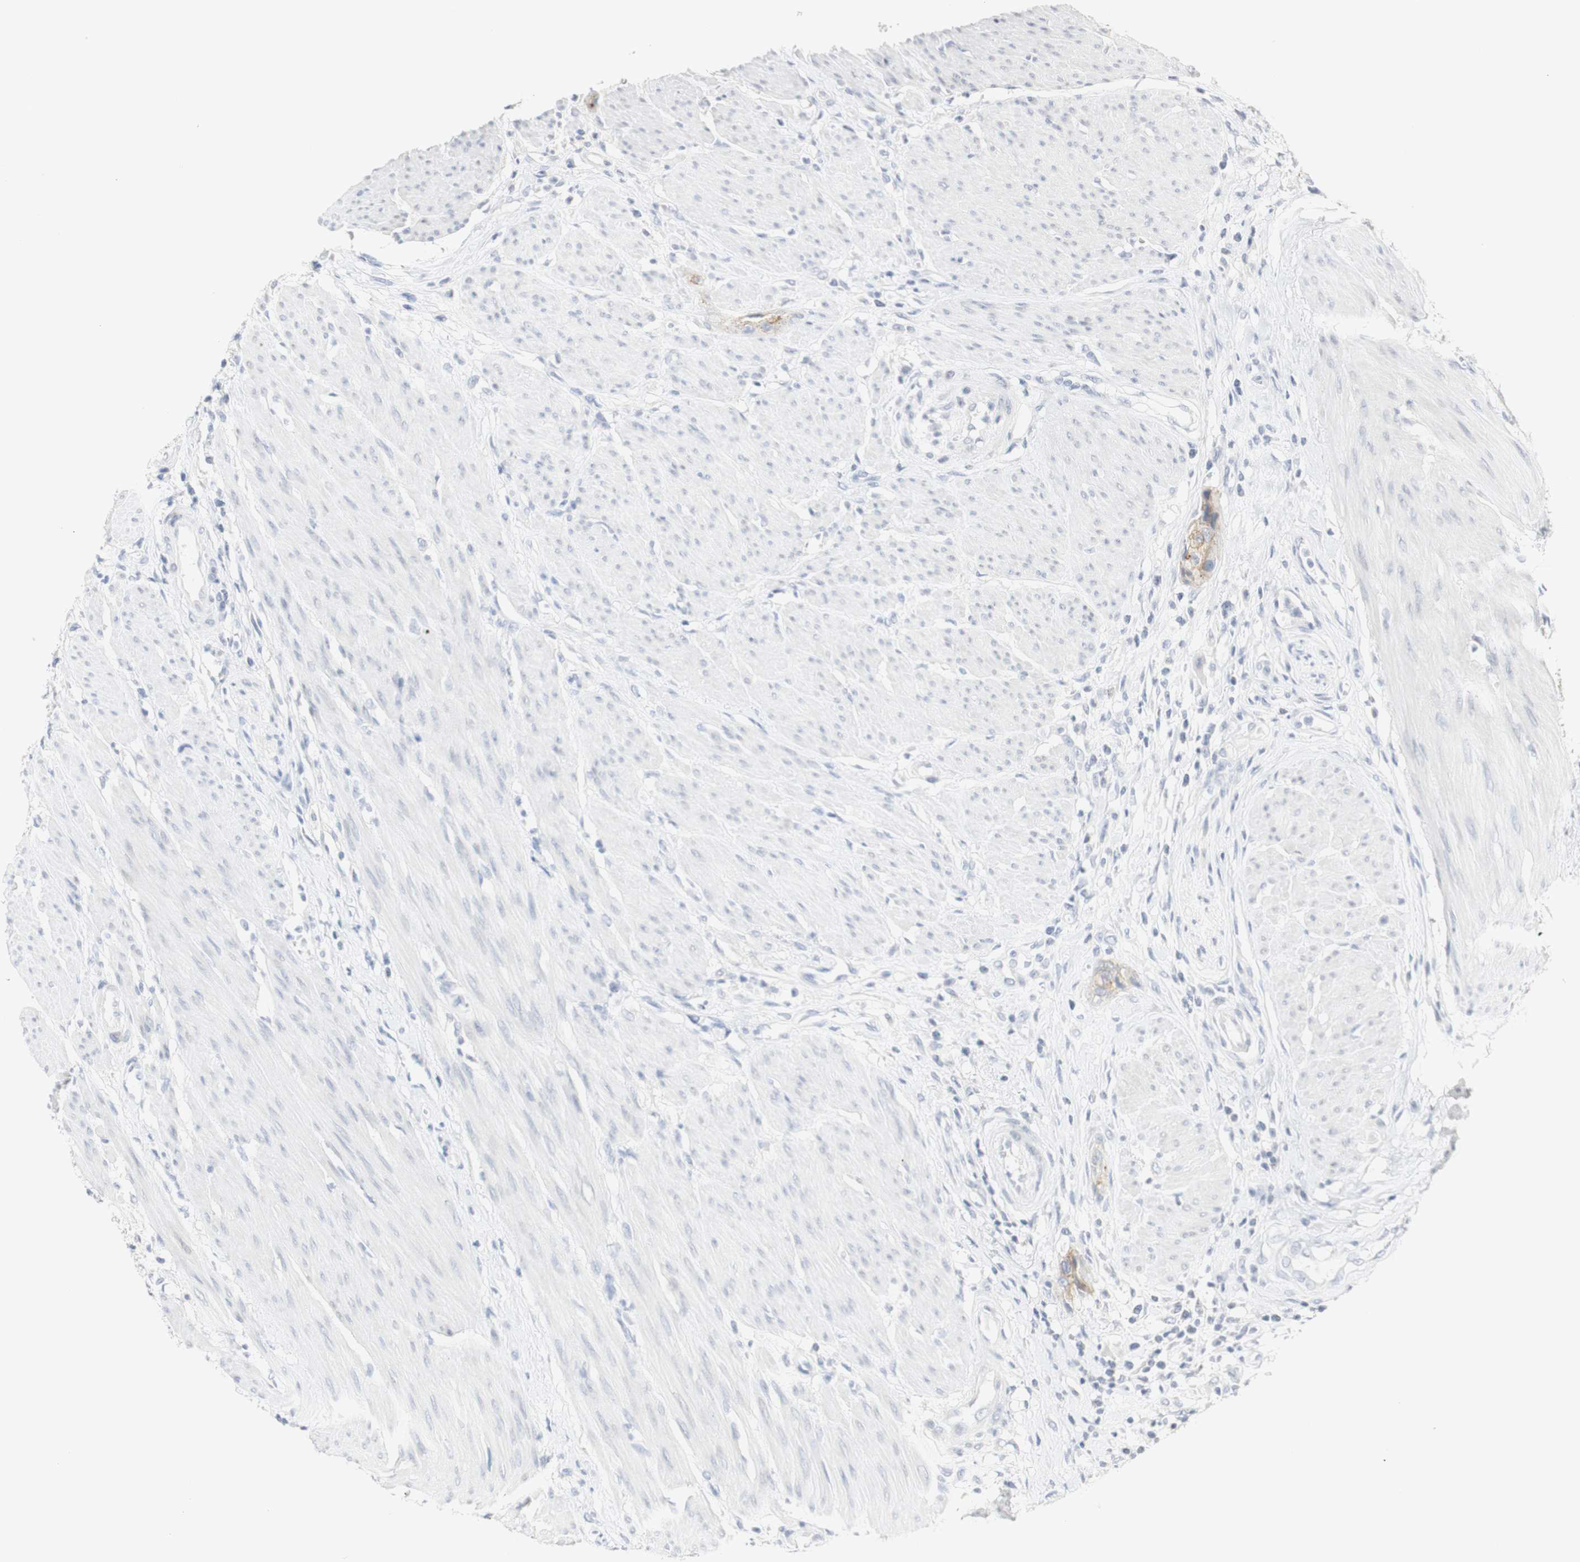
{"staining": {"intensity": "moderate", "quantity": "25%-75%", "location": "cytoplasmic/membranous"}, "tissue": "urothelial cancer", "cell_type": "Tumor cells", "image_type": "cancer", "snomed": [{"axis": "morphology", "description": "Urothelial carcinoma, High grade"}, {"axis": "topography", "description": "Urinary bladder"}], "caption": "Immunohistochemical staining of urothelial cancer displays moderate cytoplasmic/membranous protein staining in approximately 25%-75% of tumor cells.", "gene": "DSC2", "patient": {"sex": "male", "age": 35}}